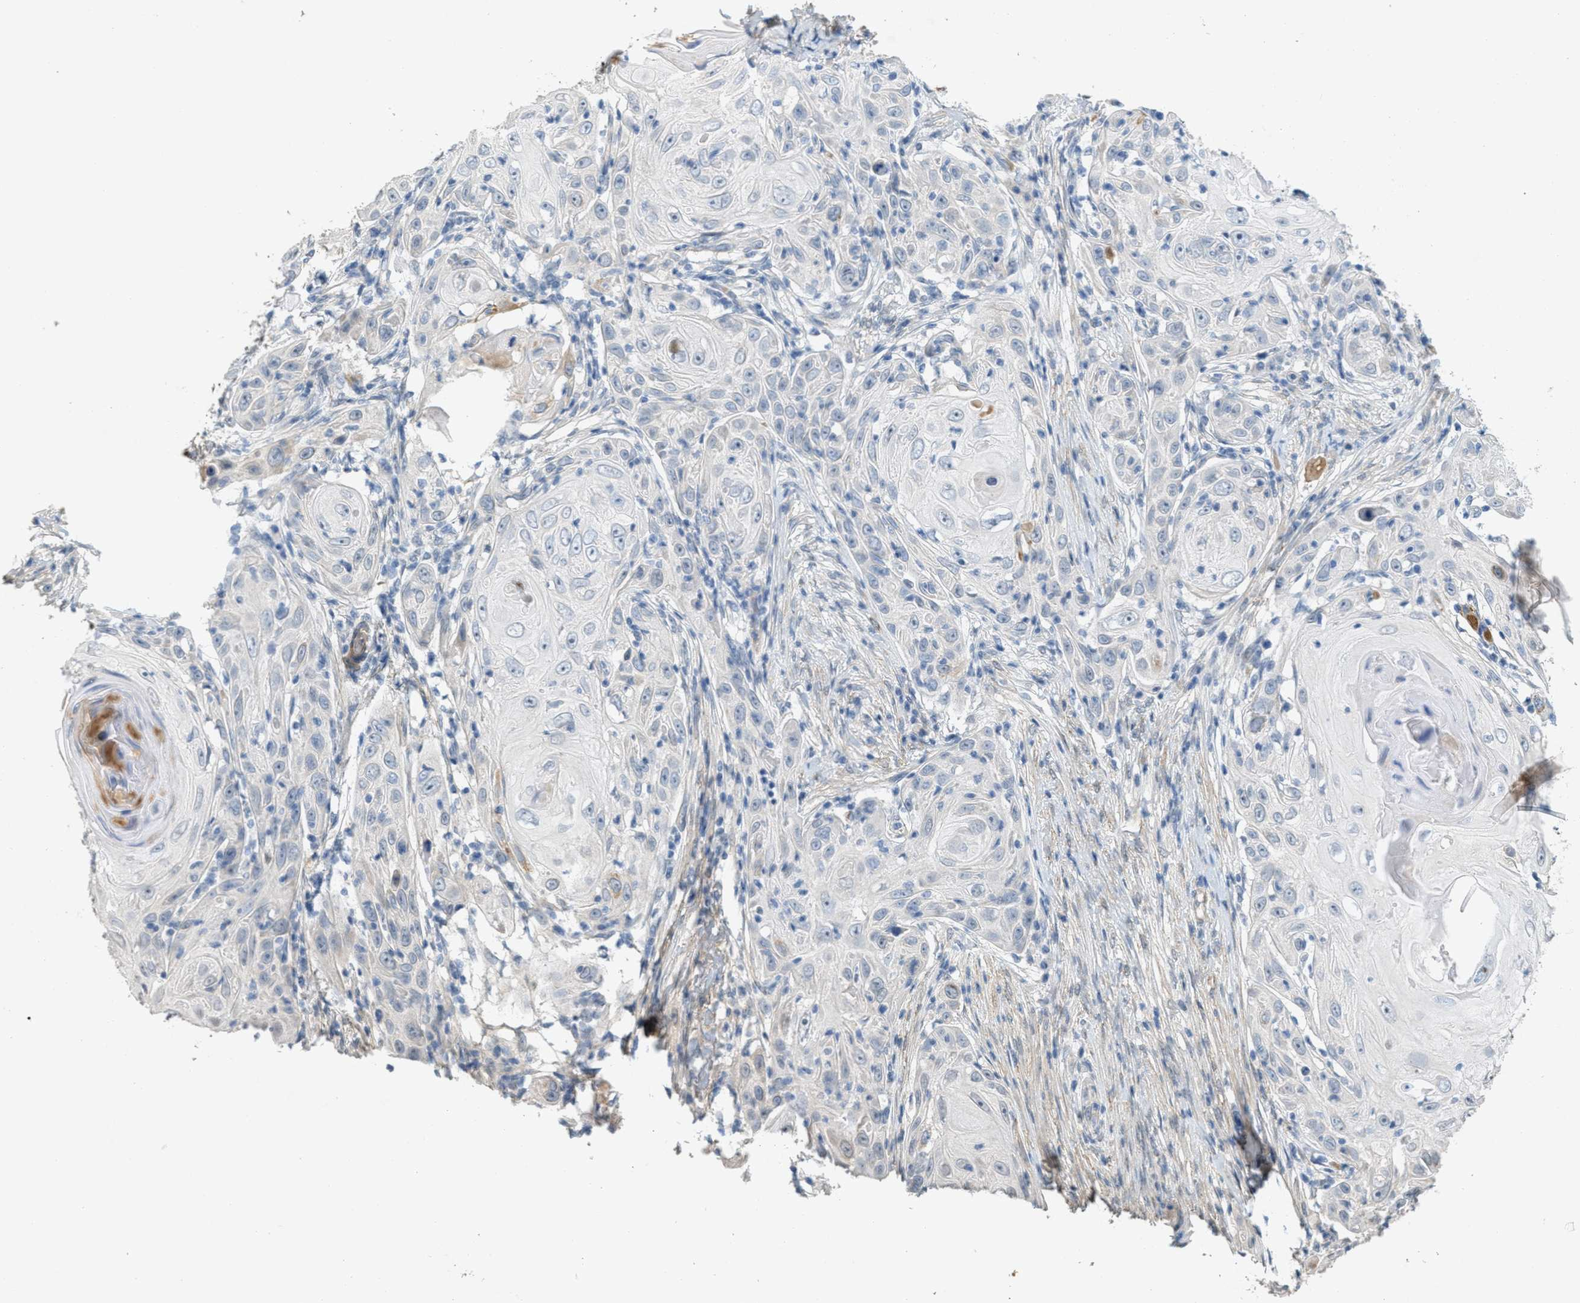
{"staining": {"intensity": "moderate", "quantity": "<25%", "location": "cytoplasmic/membranous"}, "tissue": "skin cancer", "cell_type": "Tumor cells", "image_type": "cancer", "snomed": [{"axis": "morphology", "description": "Squamous cell carcinoma, NOS"}, {"axis": "topography", "description": "Skin"}], "caption": "Skin cancer stained for a protein displays moderate cytoplasmic/membranous positivity in tumor cells.", "gene": "MRS2", "patient": {"sex": "female", "age": 88}}